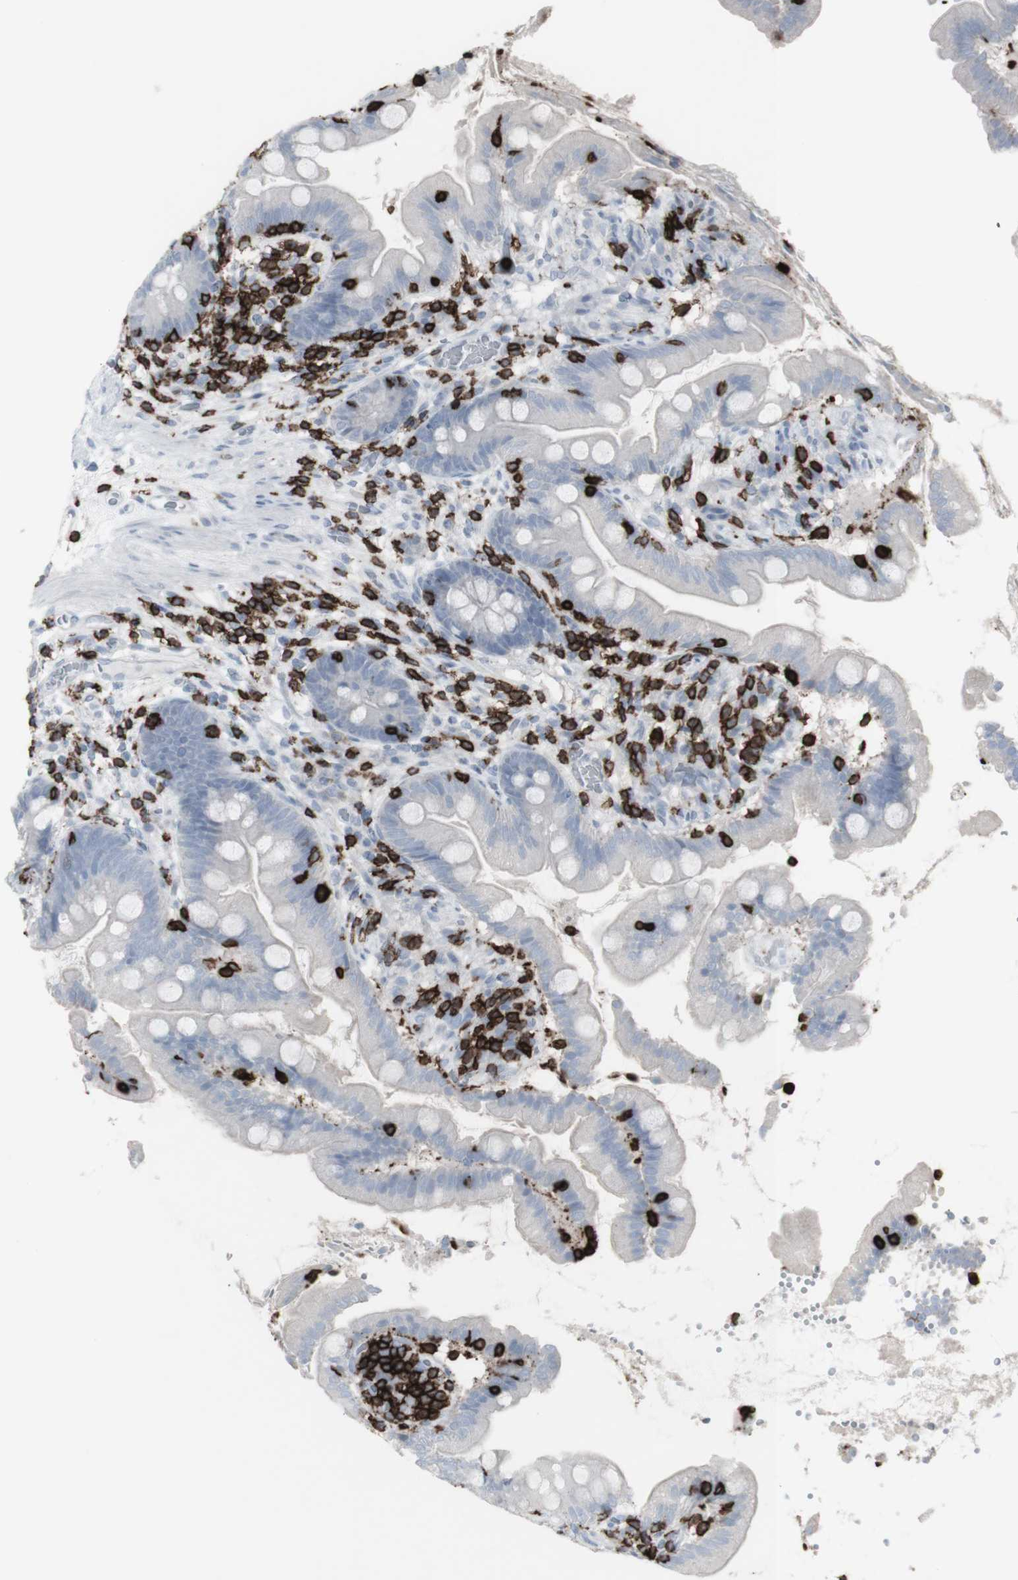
{"staining": {"intensity": "negative", "quantity": "none", "location": "none"}, "tissue": "small intestine", "cell_type": "Glandular cells", "image_type": "normal", "snomed": [{"axis": "morphology", "description": "Normal tissue, NOS"}, {"axis": "topography", "description": "Small intestine"}], "caption": "Micrograph shows no significant protein positivity in glandular cells of unremarkable small intestine. (Immunohistochemistry, brightfield microscopy, high magnification).", "gene": "CD247", "patient": {"sex": "female", "age": 56}}